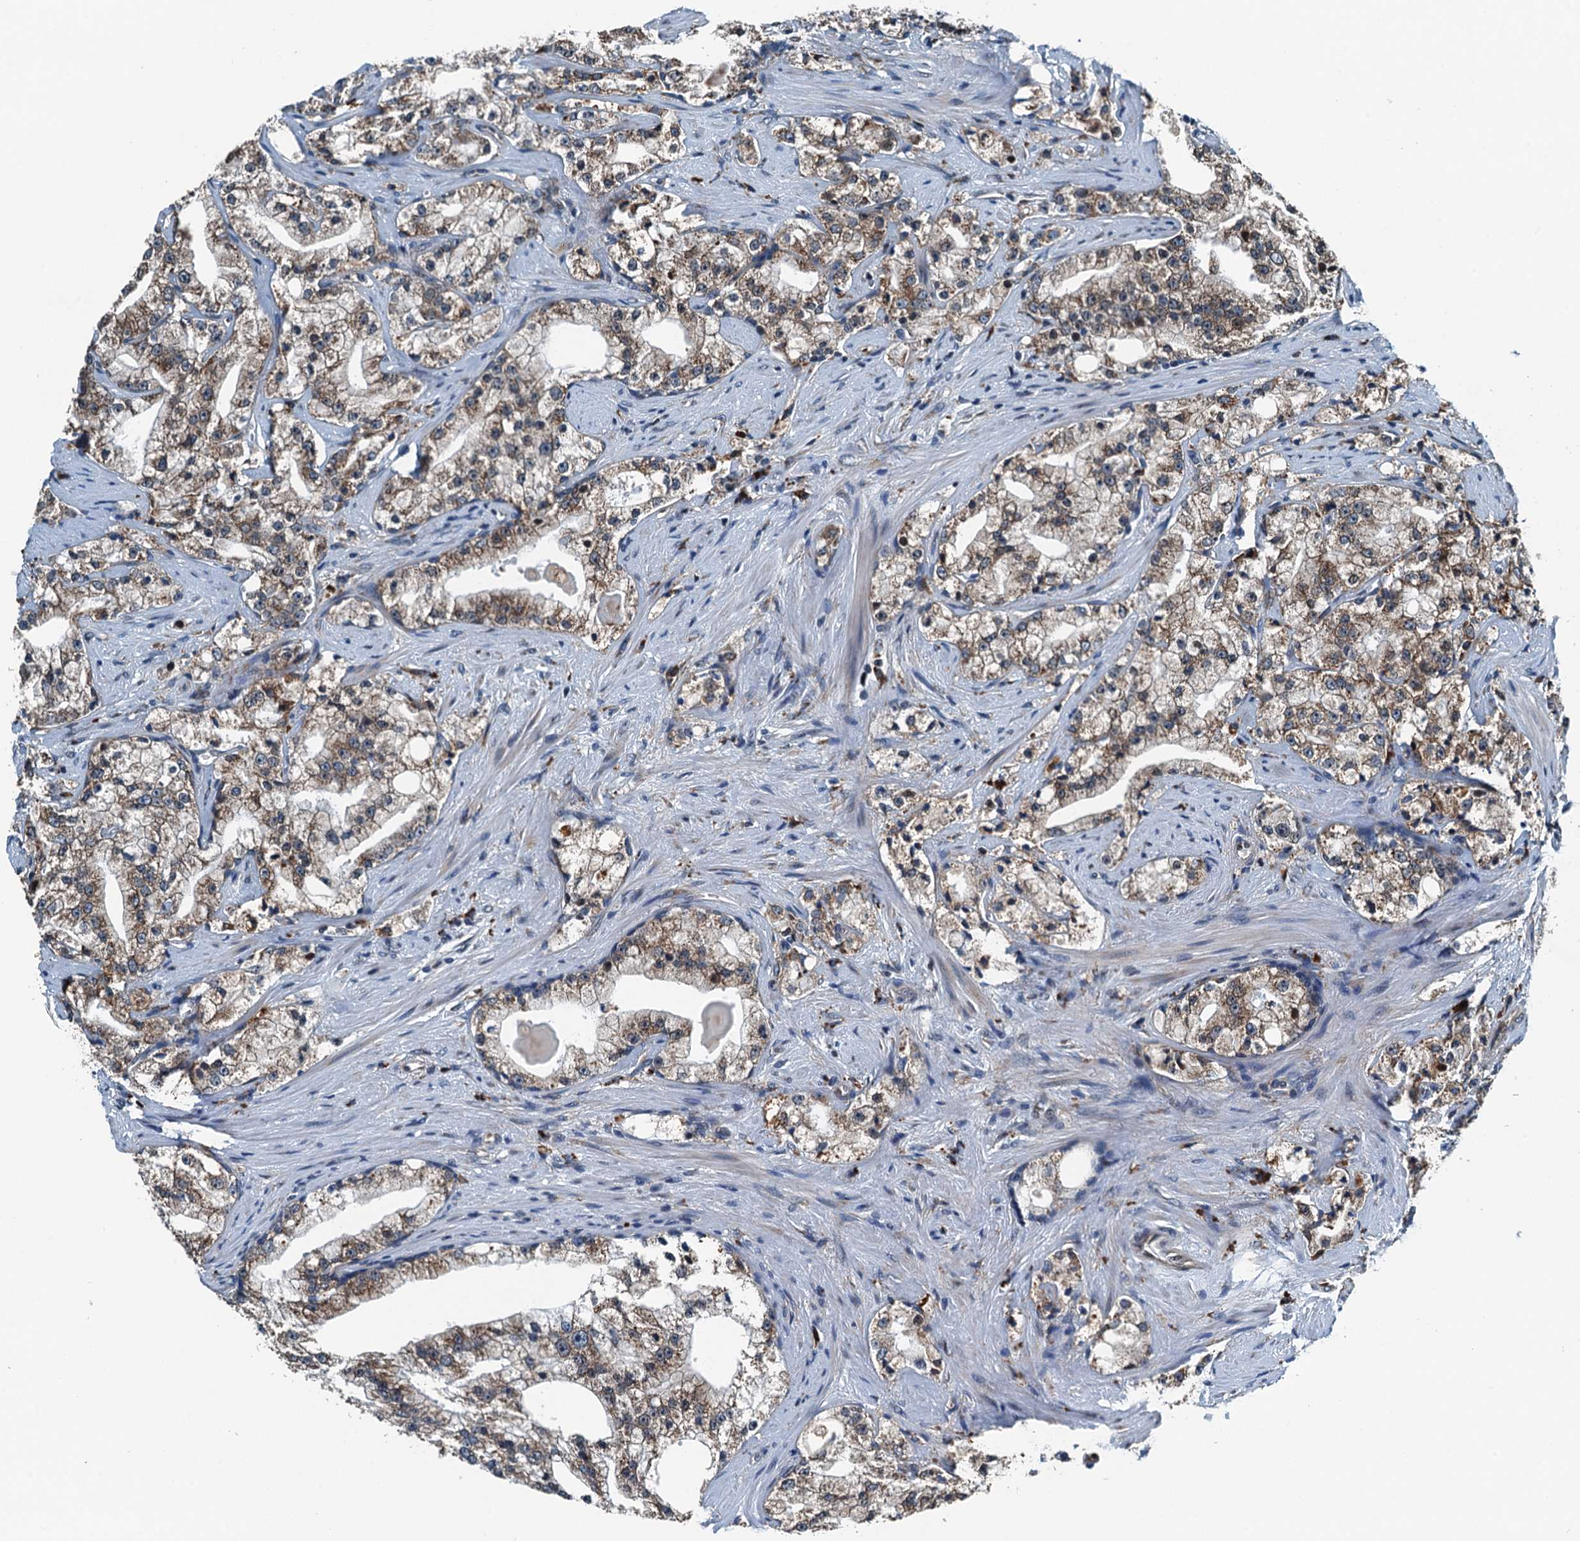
{"staining": {"intensity": "moderate", "quantity": "25%-75%", "location": "cytoplasmic/membranous"}, "tissue": "prostate cancer", "cell_type": "Tumor cells", "image_type": "cancer", "snomed": [{"axis": "morphology", "description": "Adenocarcinoma, High grade"}, {"axis": "topography", "description": "Prostate"}], "caption": "DAB immunohistochemical staining of adenocarcinoma (high-grade) (prostate) shows moderate cytoplasmic/membranous protein staining in approximately 25%-75% of tumor cells.", "gene": "TAMALIN", "patient": {"sex": "male", "age": 64}}